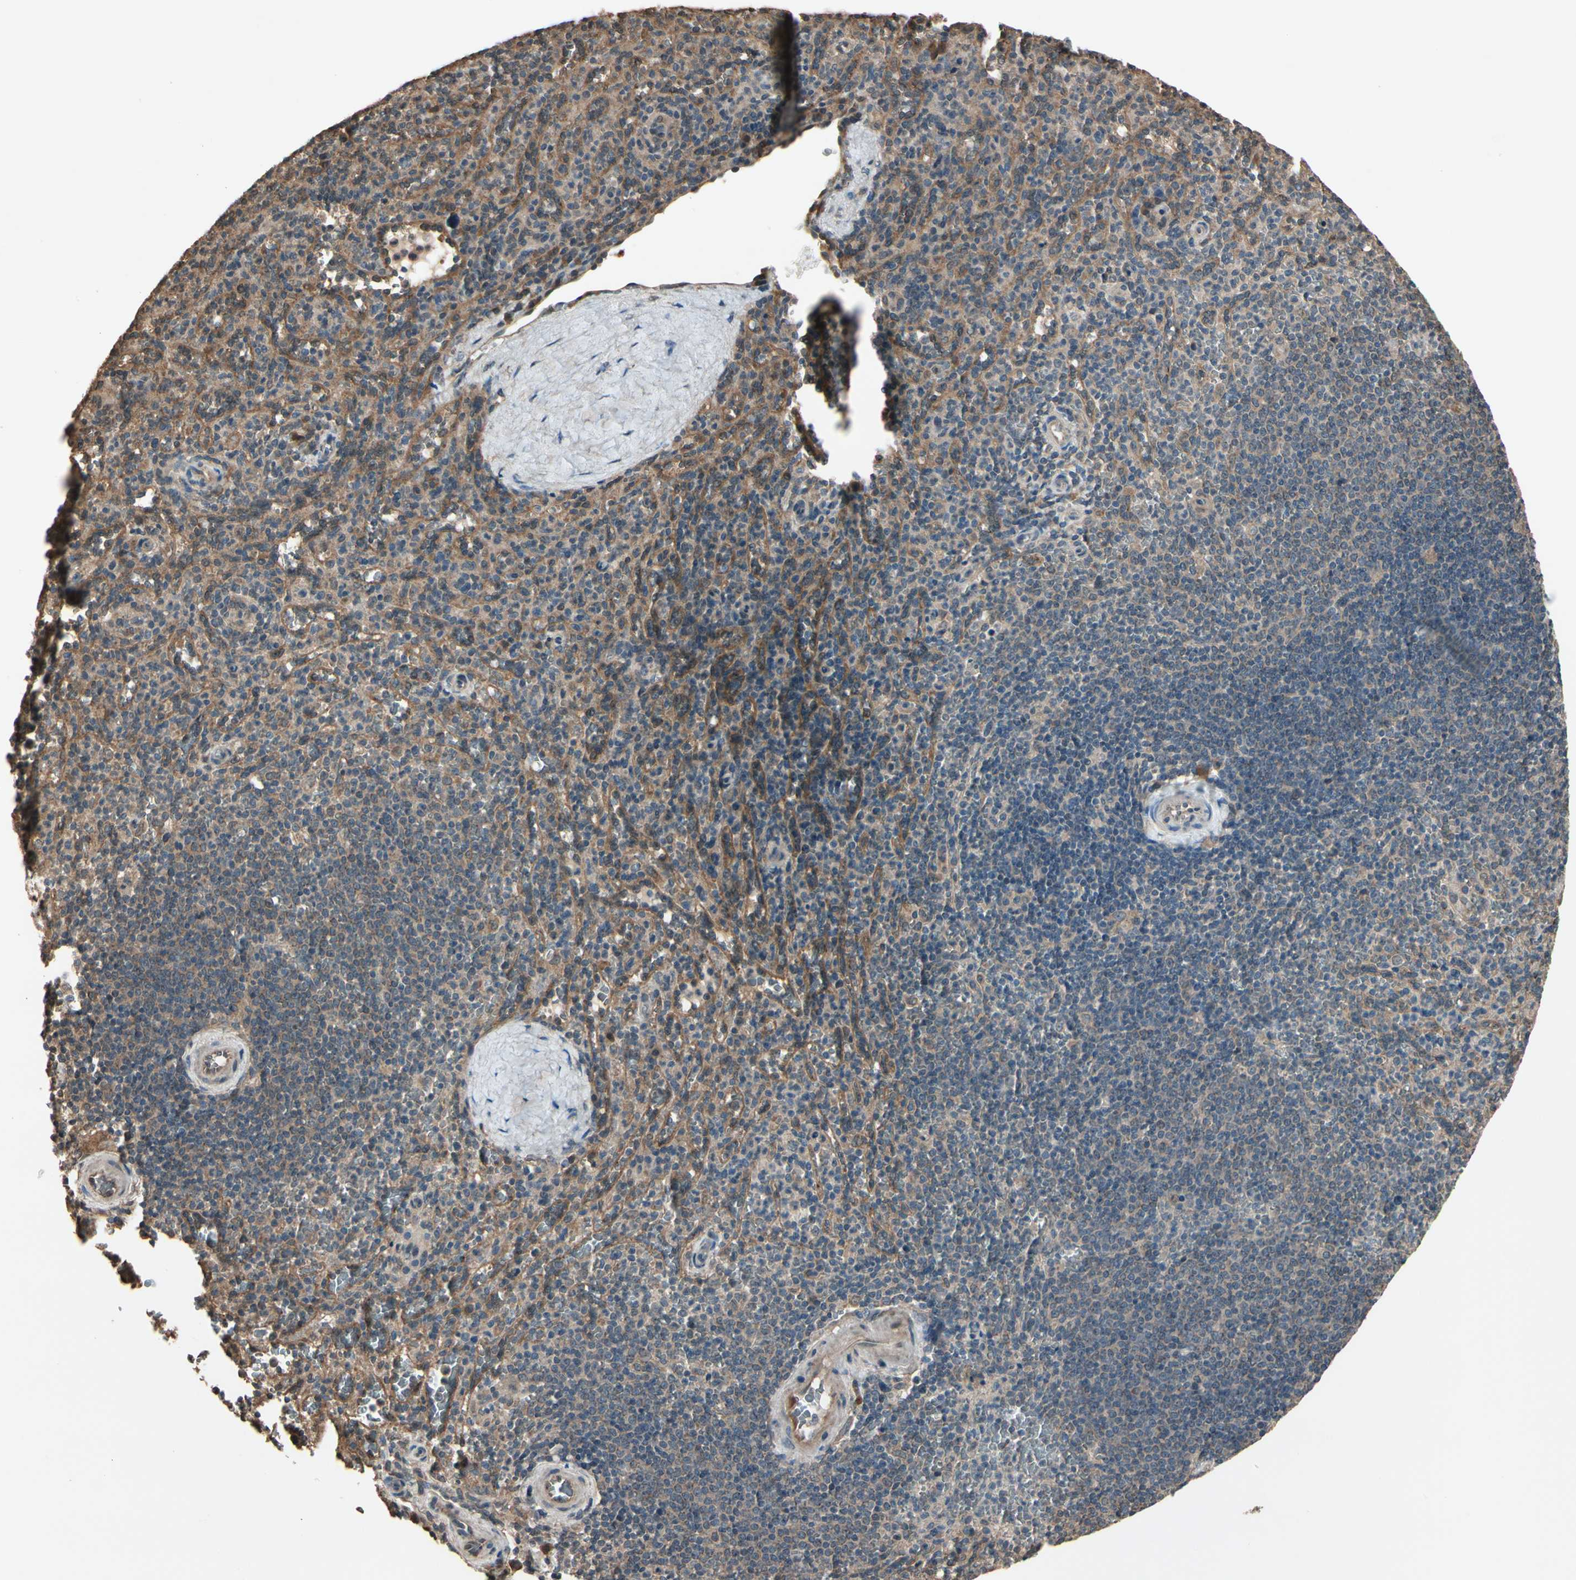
{"staining": {"intensity": "weak", "quantity": "25%-75%", "location": "cytoplasmic/membranous"}, "tissue": "spleen", "cell_type": "Cells in red pulp", "image_type": "normal", "snomed": [{"axis": "morphology", "description": "Normal tissue, NOS"}, {"axis": "topography", "description": "Spleen"}], "caption": "This image displays immunohistochemistry (IHC) staining of unremarkable spleen, with low weak cytoplasmic/membranous expression in approximately 25%-75% of cells in red pulp.", "gene": "PNPLA7", "patient": {"sex": "male", "age": 36}}